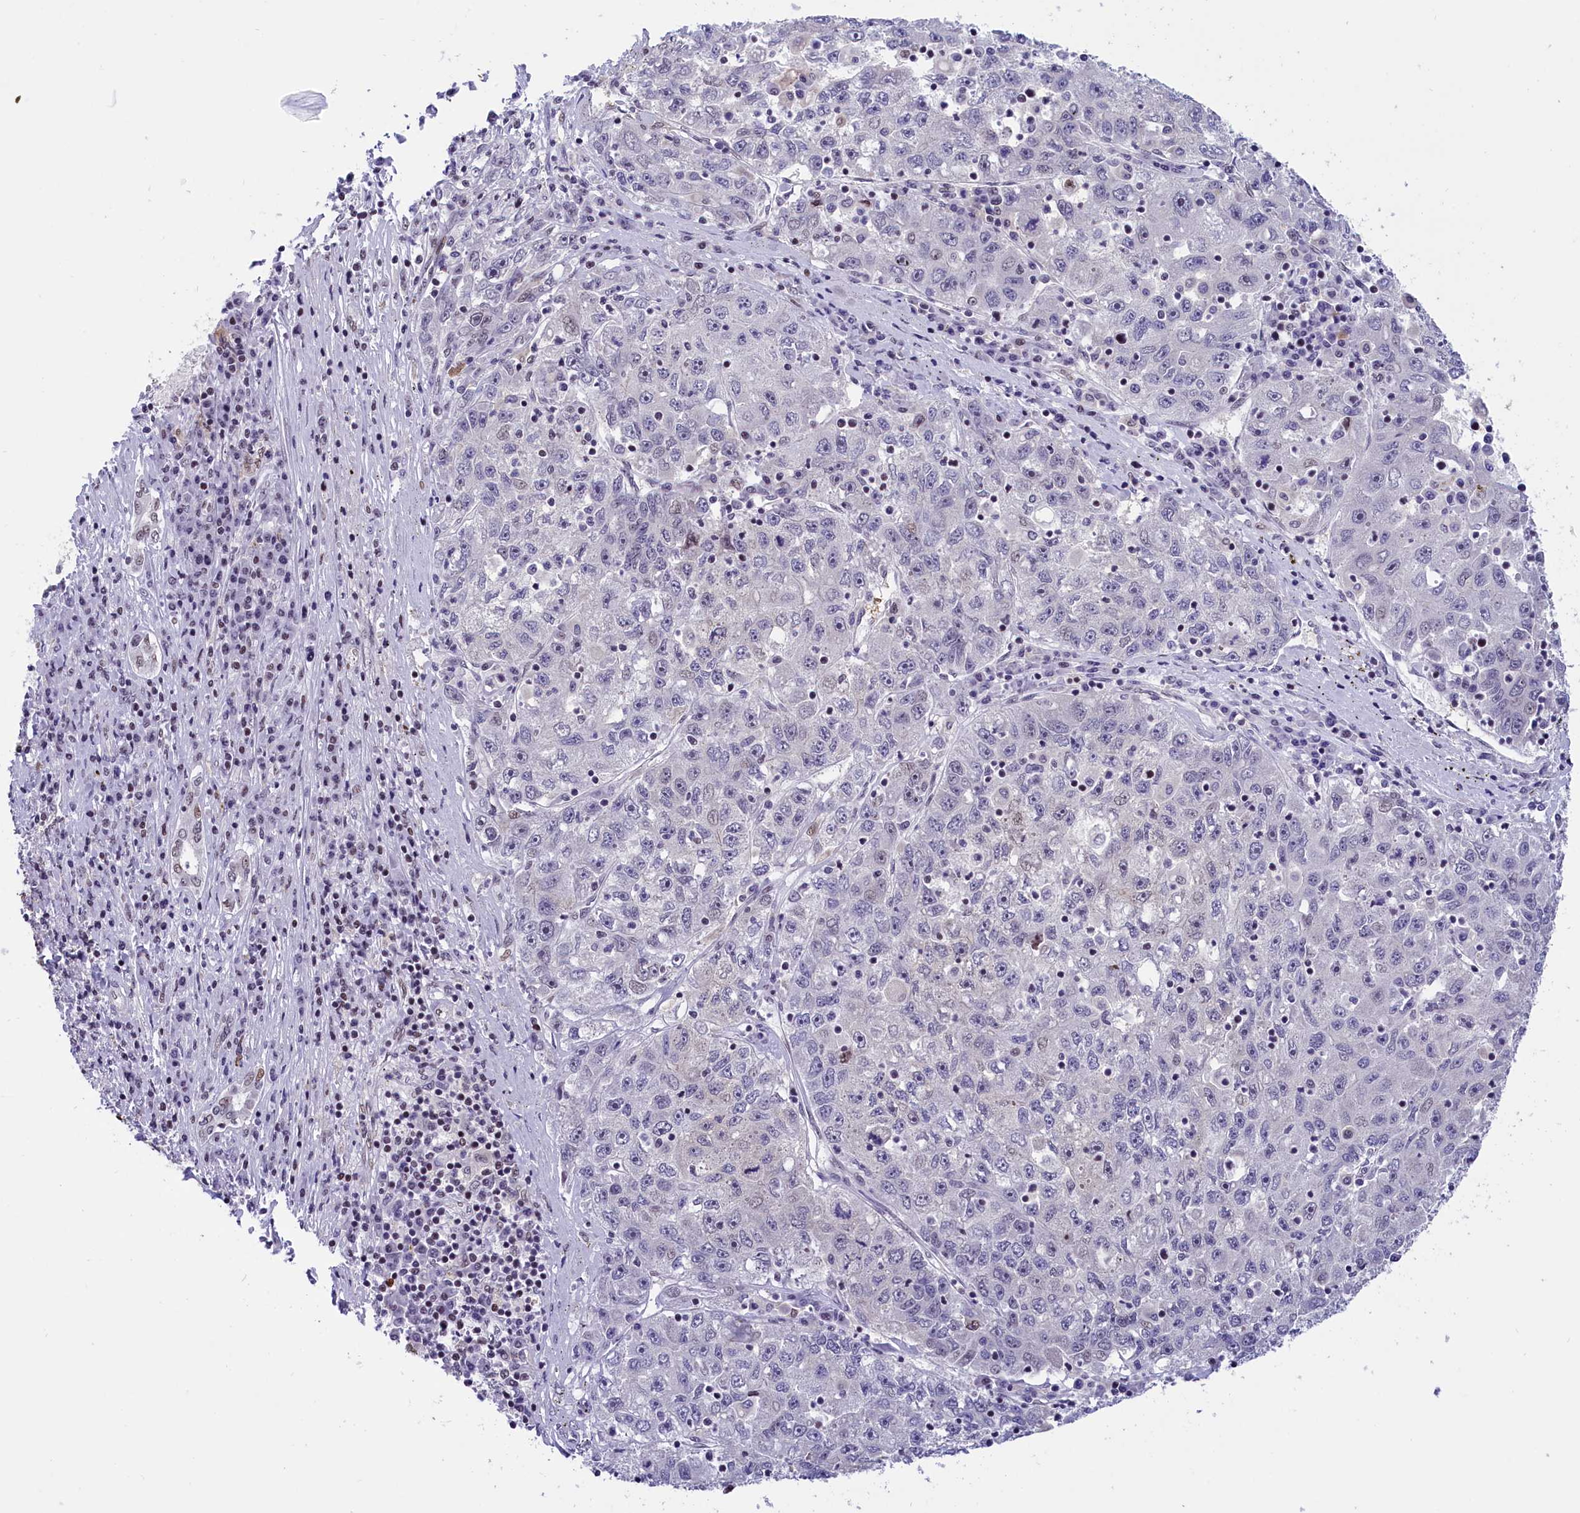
{"staining": {"intensity": "negative", "quantity": "none", "location": "none"}, "tissue": "liver cancer", "cell_type": "Tumor cells", "image_type": "cancer", "snomed": [{"axis": "morphology", "description": "Carcinoma, Hepatocellular, NOS"}, {"axis": "topography", "description": "Liver"}], "caption": "Micrograph shows no protein expression in tumor cells of liver cancer (hepatocellular carcinoma) tissue. The staining is performed using DAB (3,3'-diaminobenzidine) brown chromogen with nuclei counter-stained in using hematoxylin.", "gene": "CDYL2", "patient": {"sex": "male", "age": 49}}